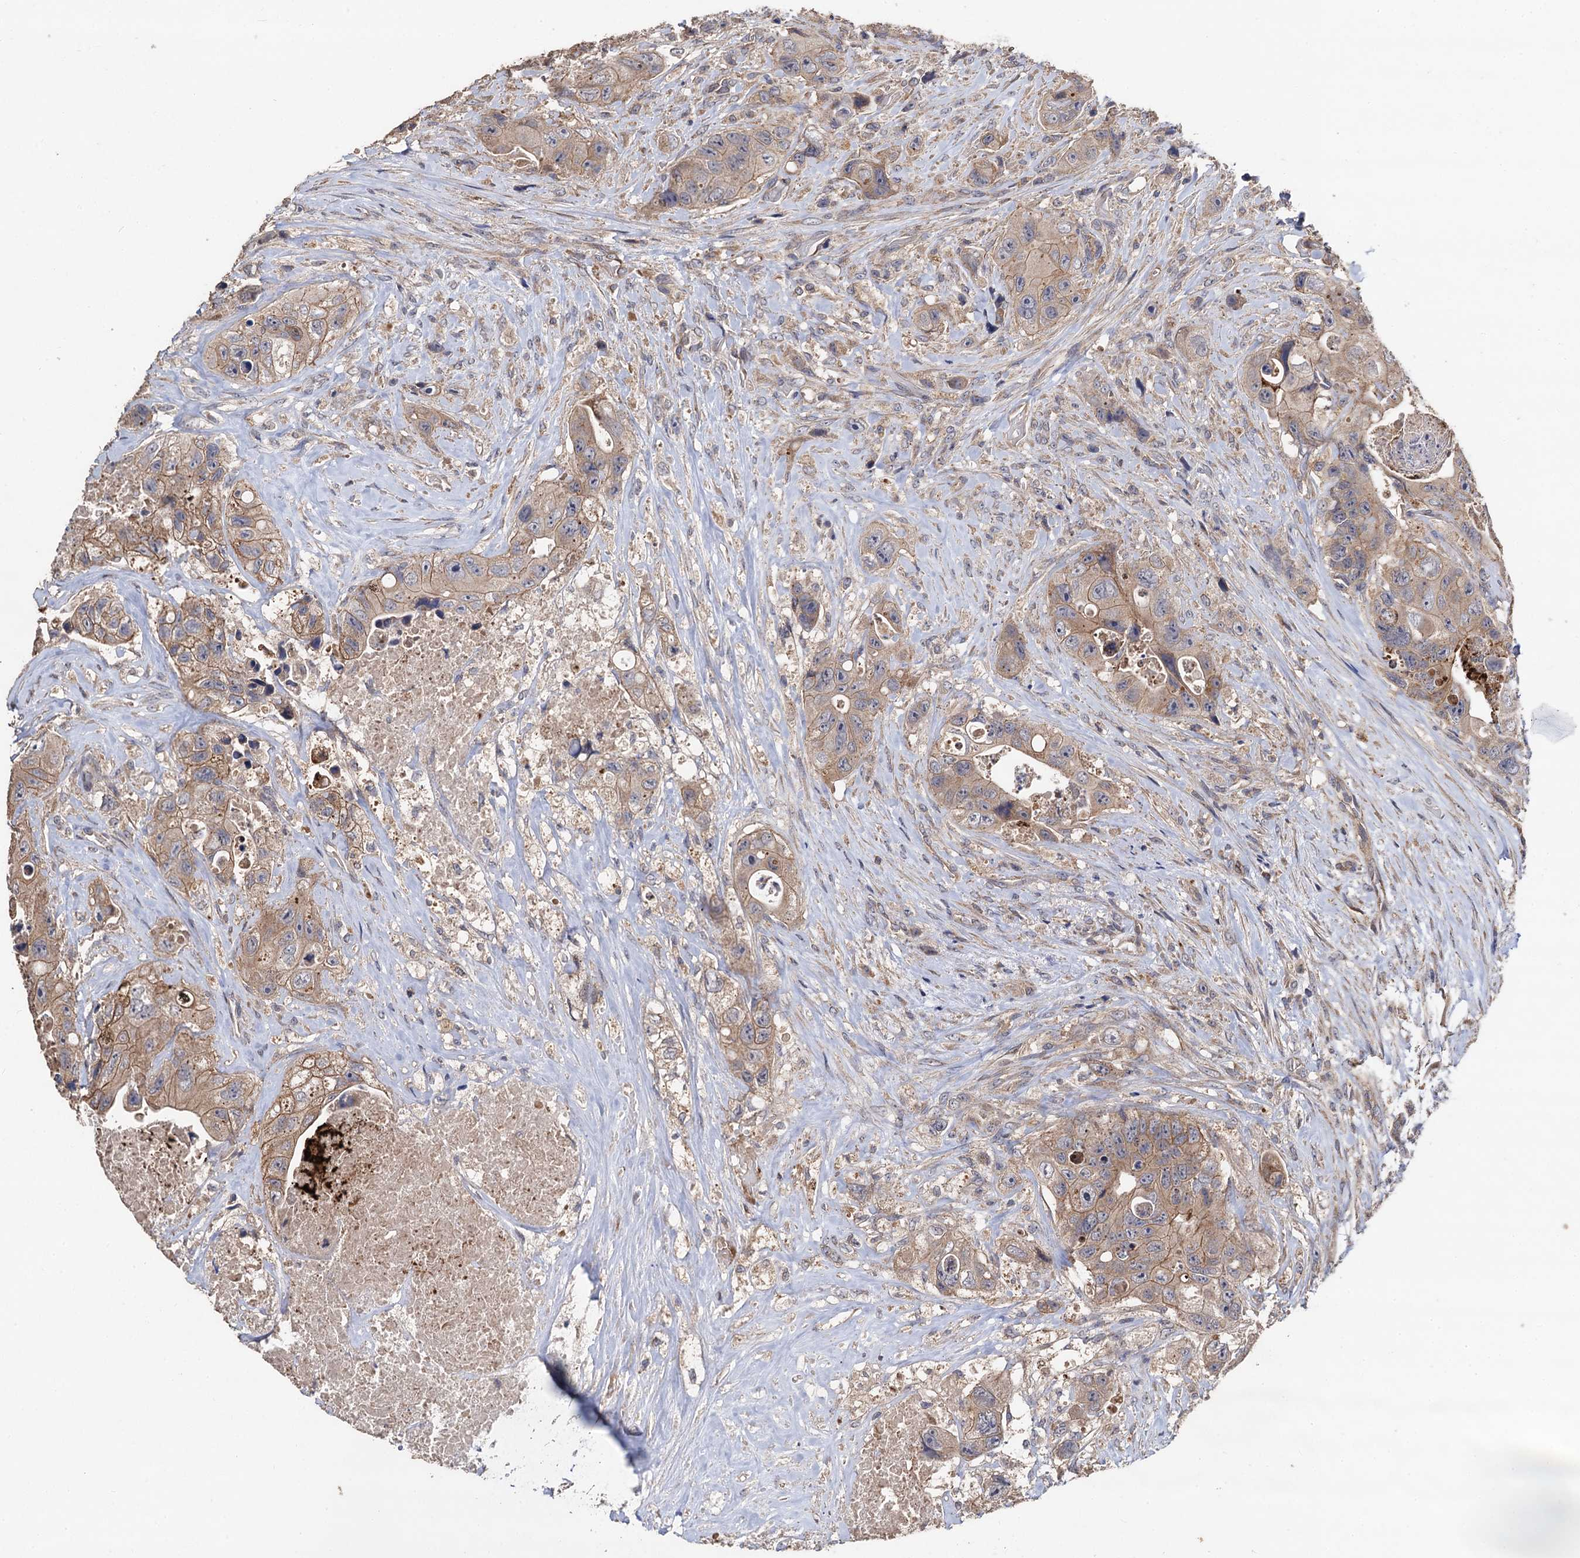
{"staining": {"intensity": "moderate", "quantity": "25%-75%", "location": "cytoplasmic/membranous"}, "tissue": "colorectal cancer", "cell_type": "Tumor cells", "image_type": "cancer", "snomed": [{"axis": "morphology", "description": "Adenocarcinoma, NOS"}, {"axis": "topography", "description": "Colon"}], "caption": "Immunohistochemical staining of human colorectal adenocarcinoma shows moderate cytoplasmic/membranous protein staining in approximately 25%-75% of tumor cells.", "gene": "PPTC7", "patient": {"sex": "female", "age": 46}}